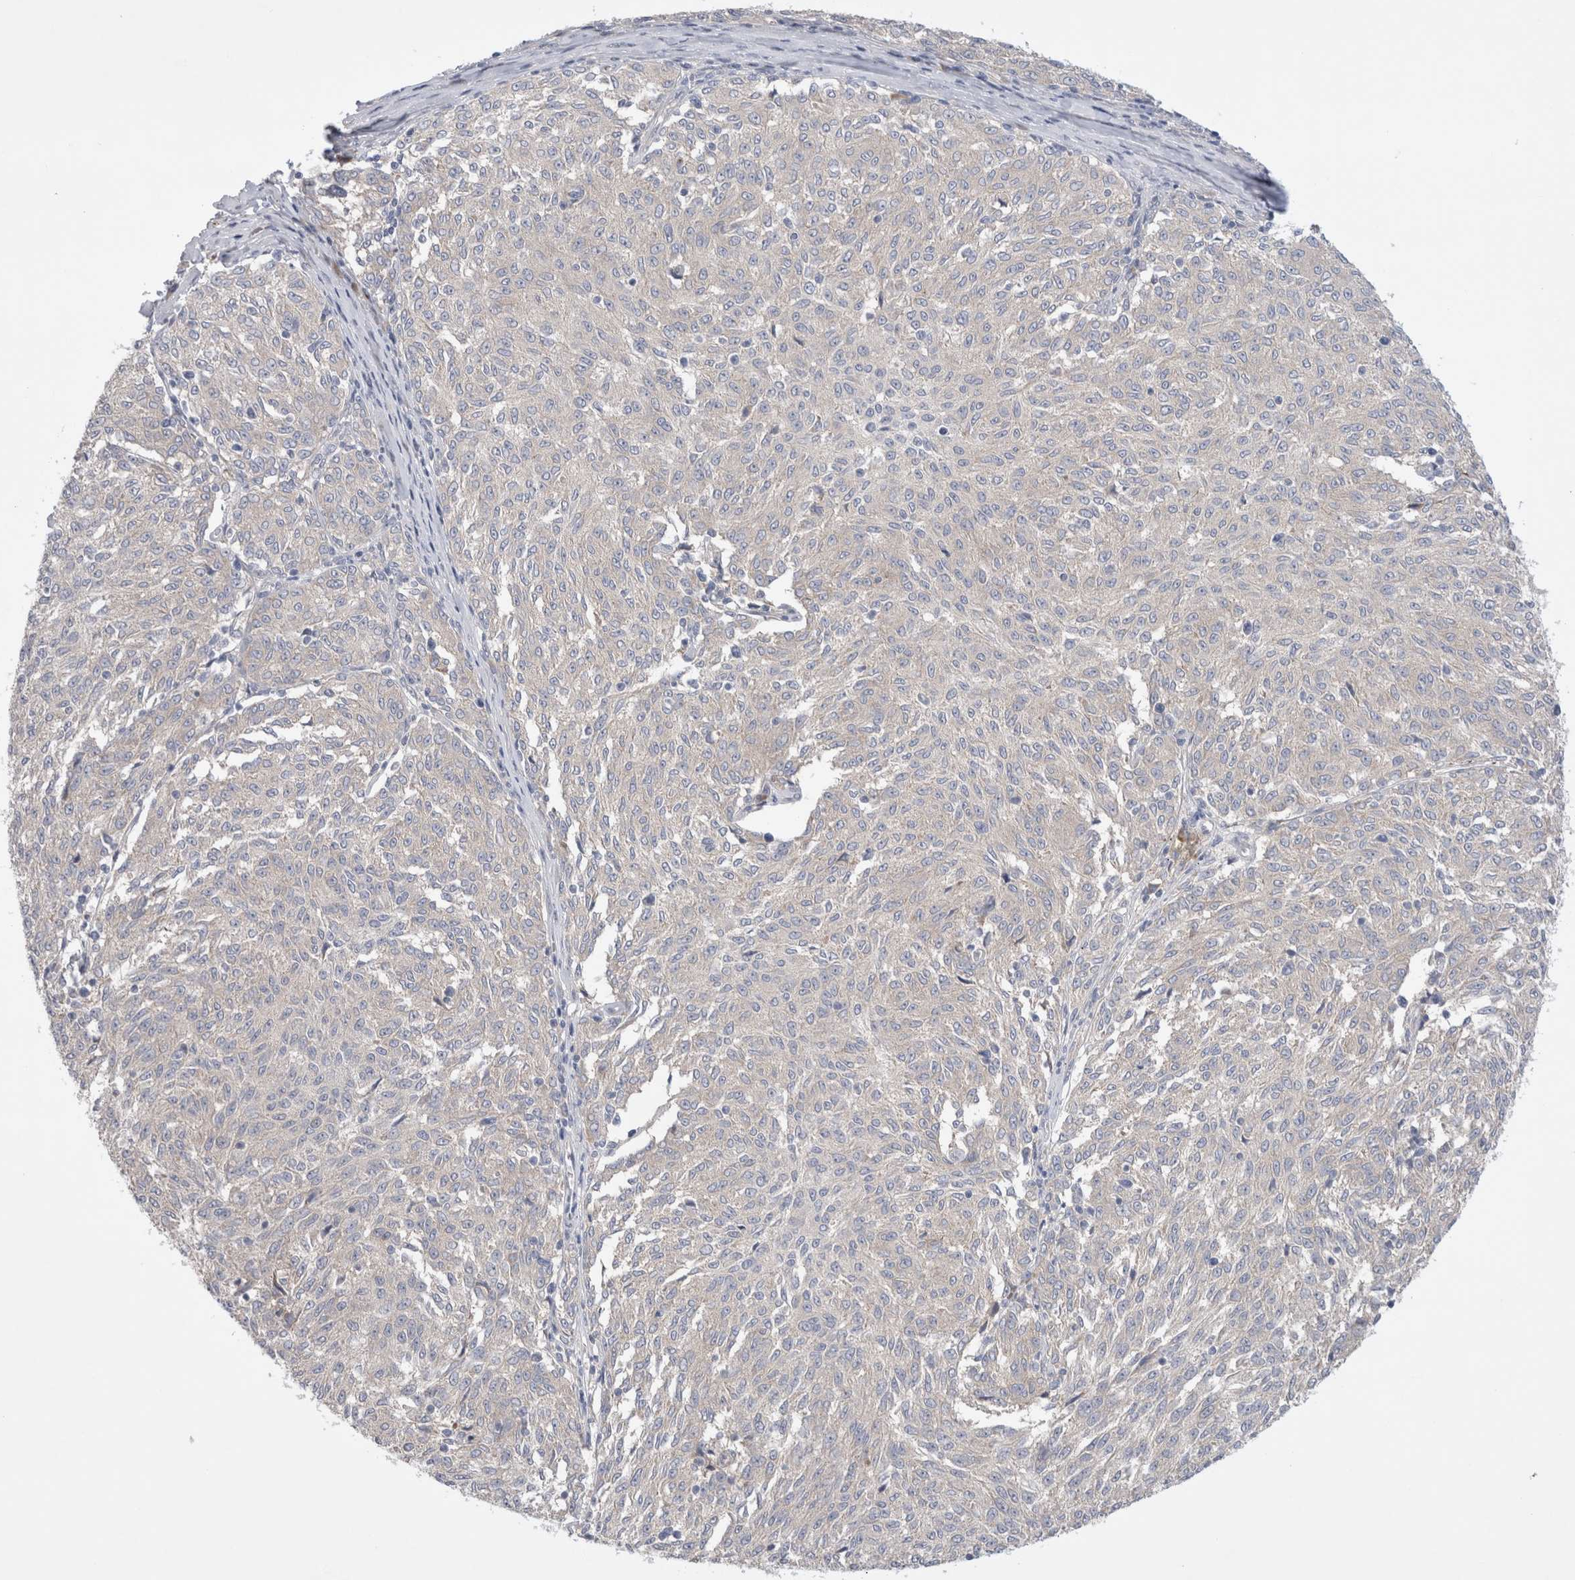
{"staining": {"intensity": "negative", "quantity": "none", "location": "none"}, "tissue": "melanoma", "cell_type": "Tumor cells", "image_type": "cancer", "snomed": [{"axis": "morphology", "description": "Malignant melanoma, NOS"}, {"axis": "topography", "description": "Skin"}], "caption": "Malignant melanoma was stained to show a protein in brown. There is no significant staining in tumor cells. Brightfield microscopy of immunohistochemistry (IHC) stained with DAB (3,3'-diaminobenzidine) (brown) and hematoxylin (blue), captured at high magnification.", "gene": "RBM12B", "patient": {"sex": "female", "age": 72}}